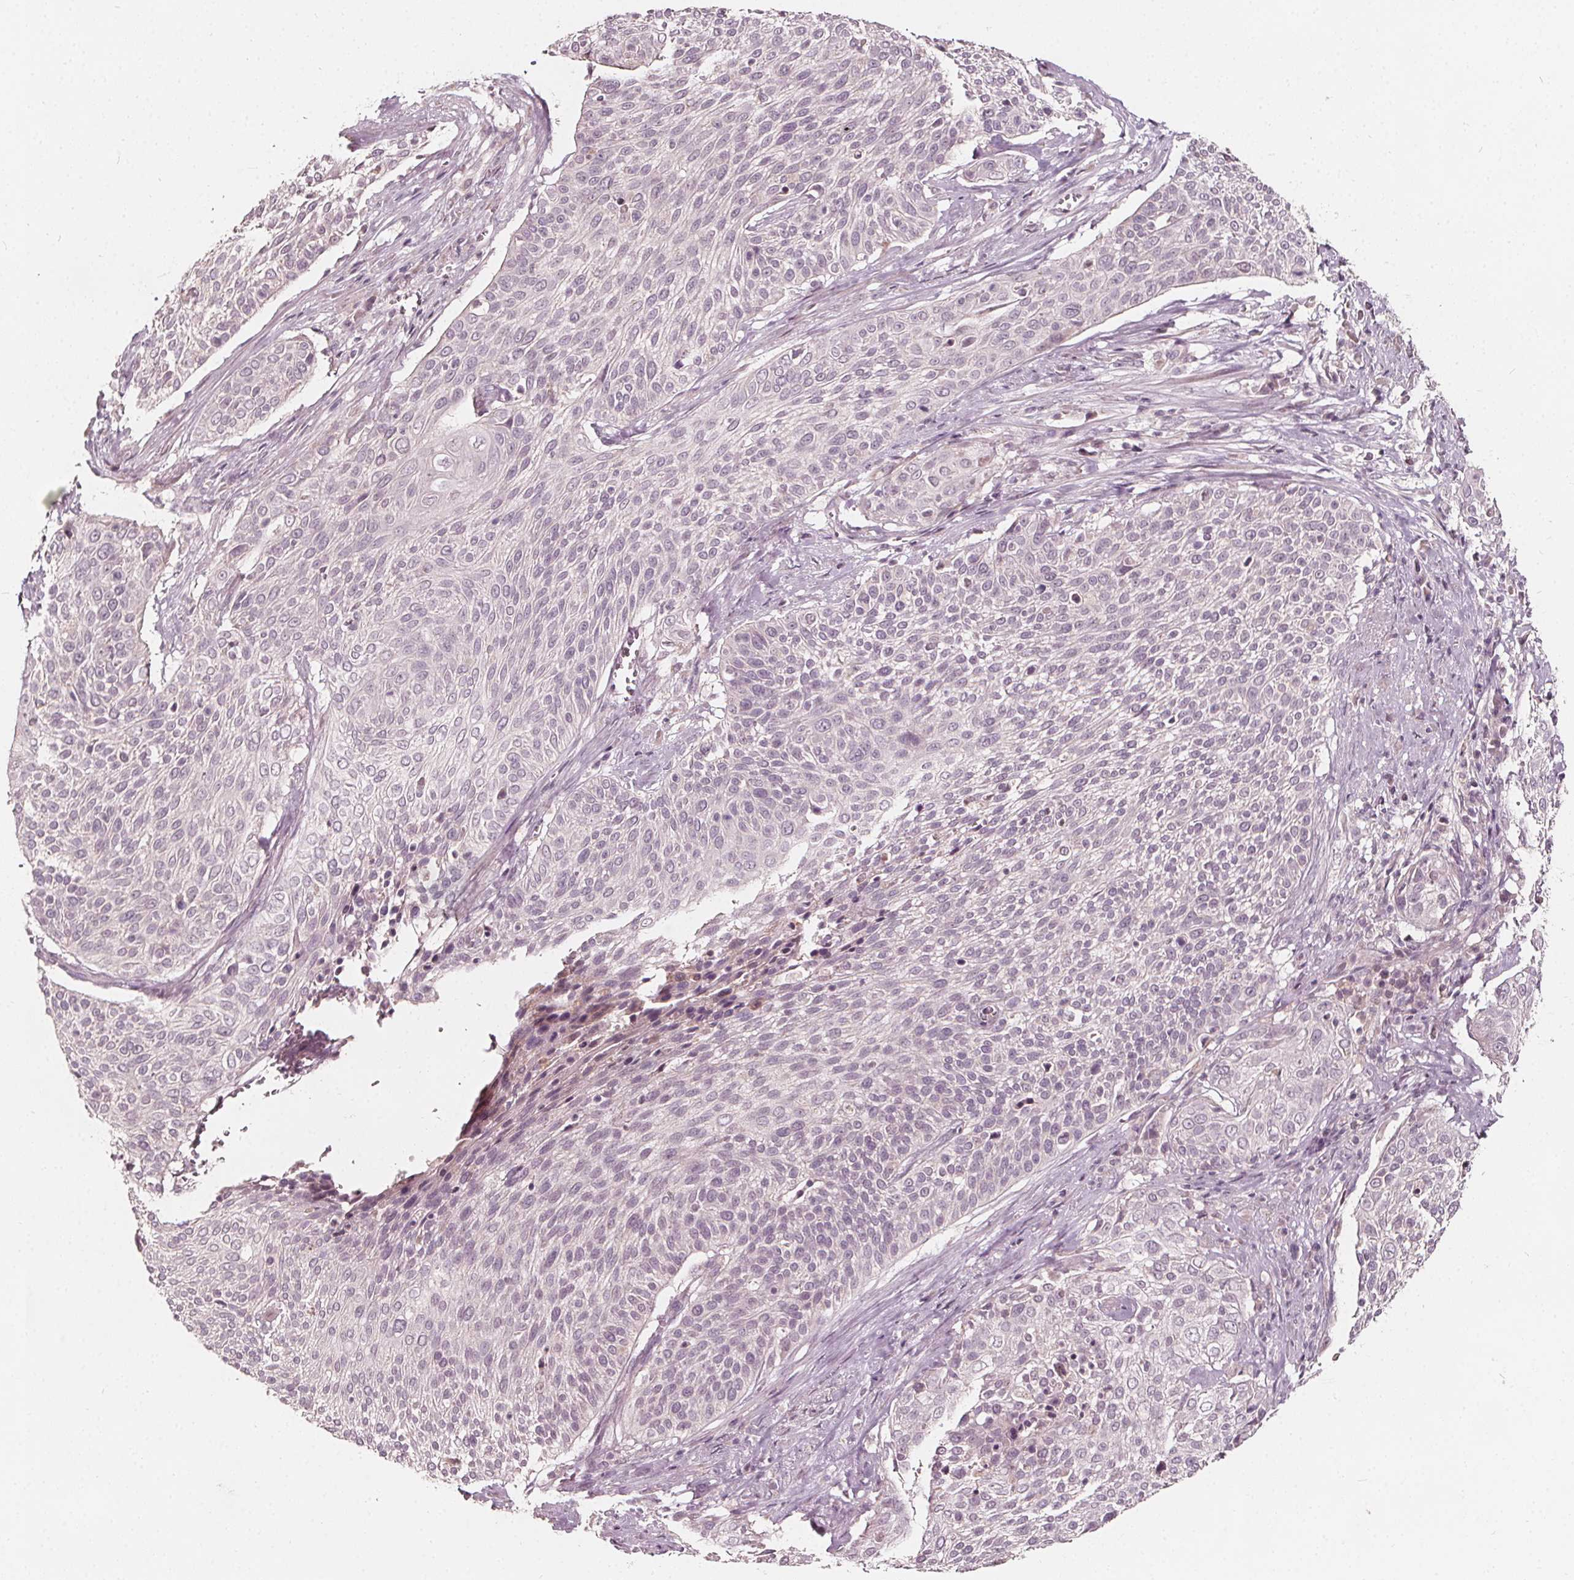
{"staining": {"intensity": "negative", "quantity": "none", "location": "none"}, "tissue": "cervical cancer", "cell_type": "Tumor cells", "image_type": "cancer", "snomed": [{"axis": "morphology", "description": "Squamous cell carcinoma, NOS"}, {"axis": "topography", "description": "Cervix"}], "caption": "A high-resolution histopathology image shows immunohistochemistry (IHC) staining of cervical squamous cell carcinoma, which displays no significant staining in tumor cells. (Stains: DAB (3,3'-diaminobenzidine) IHC with hematoxylin counter stain, Microscopy: brightfield microscopy at high magnification).", "gene": "NPC1L1", "patient": {"sex": "female", "age": 31}}